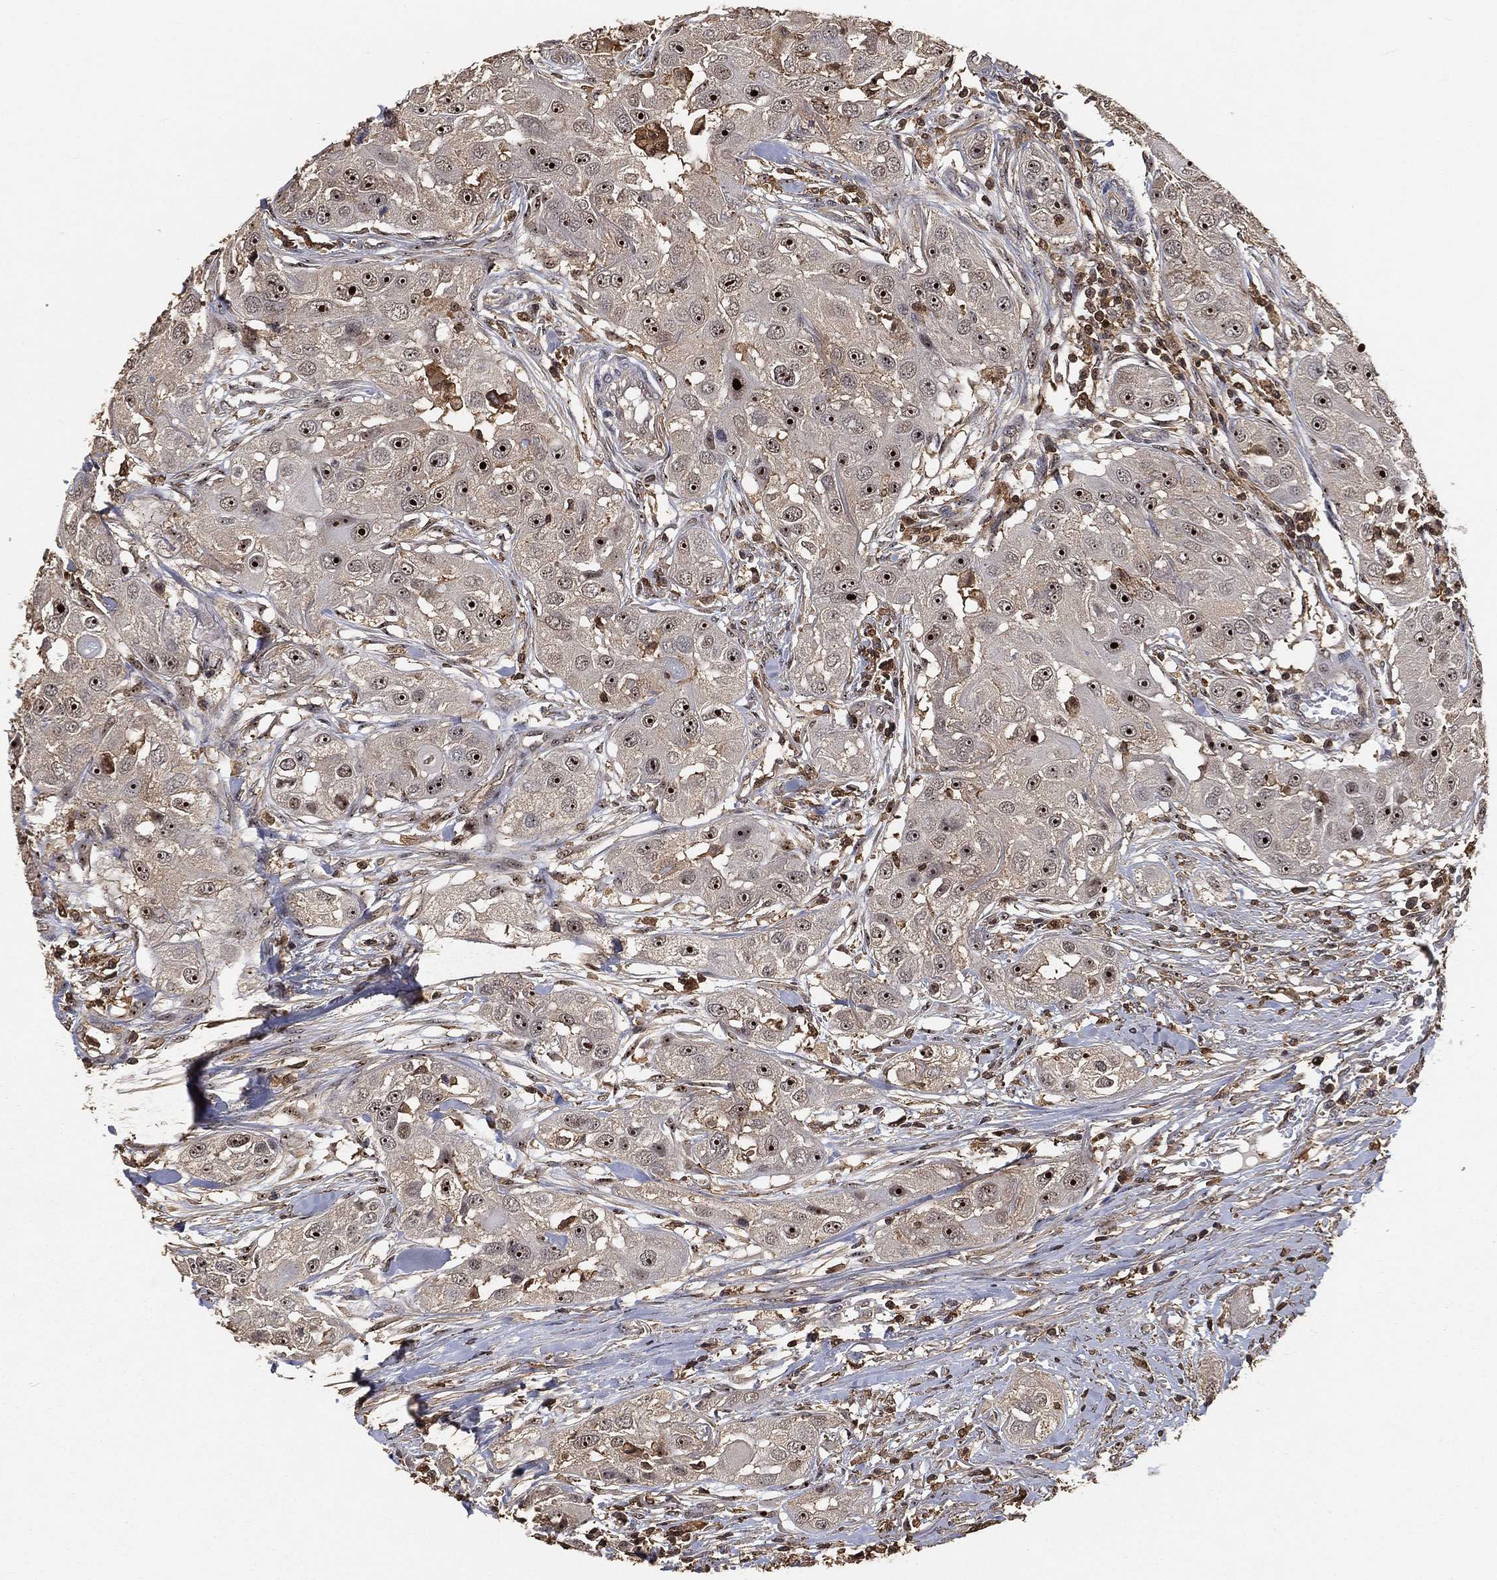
{"staining": {"intensity": "strong", "quantity": ">75%", "location": "nuclear"}, "tissue": "head and neck cancer", "cell_type": "Tumor cells", "image_type": "cancer", "snomed": [{"axis": "morphology", "description": "Squamous cell carcinoma, NOS"}, {"axis": "topography", "description": "Head-Neck"}], "caption": "Immunohistochemistry (IHC) of head and neck cancer displays high levels of strong nuclear staining in approximately >75% of tumor cells.", "gene": "CRYL1", "patient": {"sex": "male", "age": 51}}